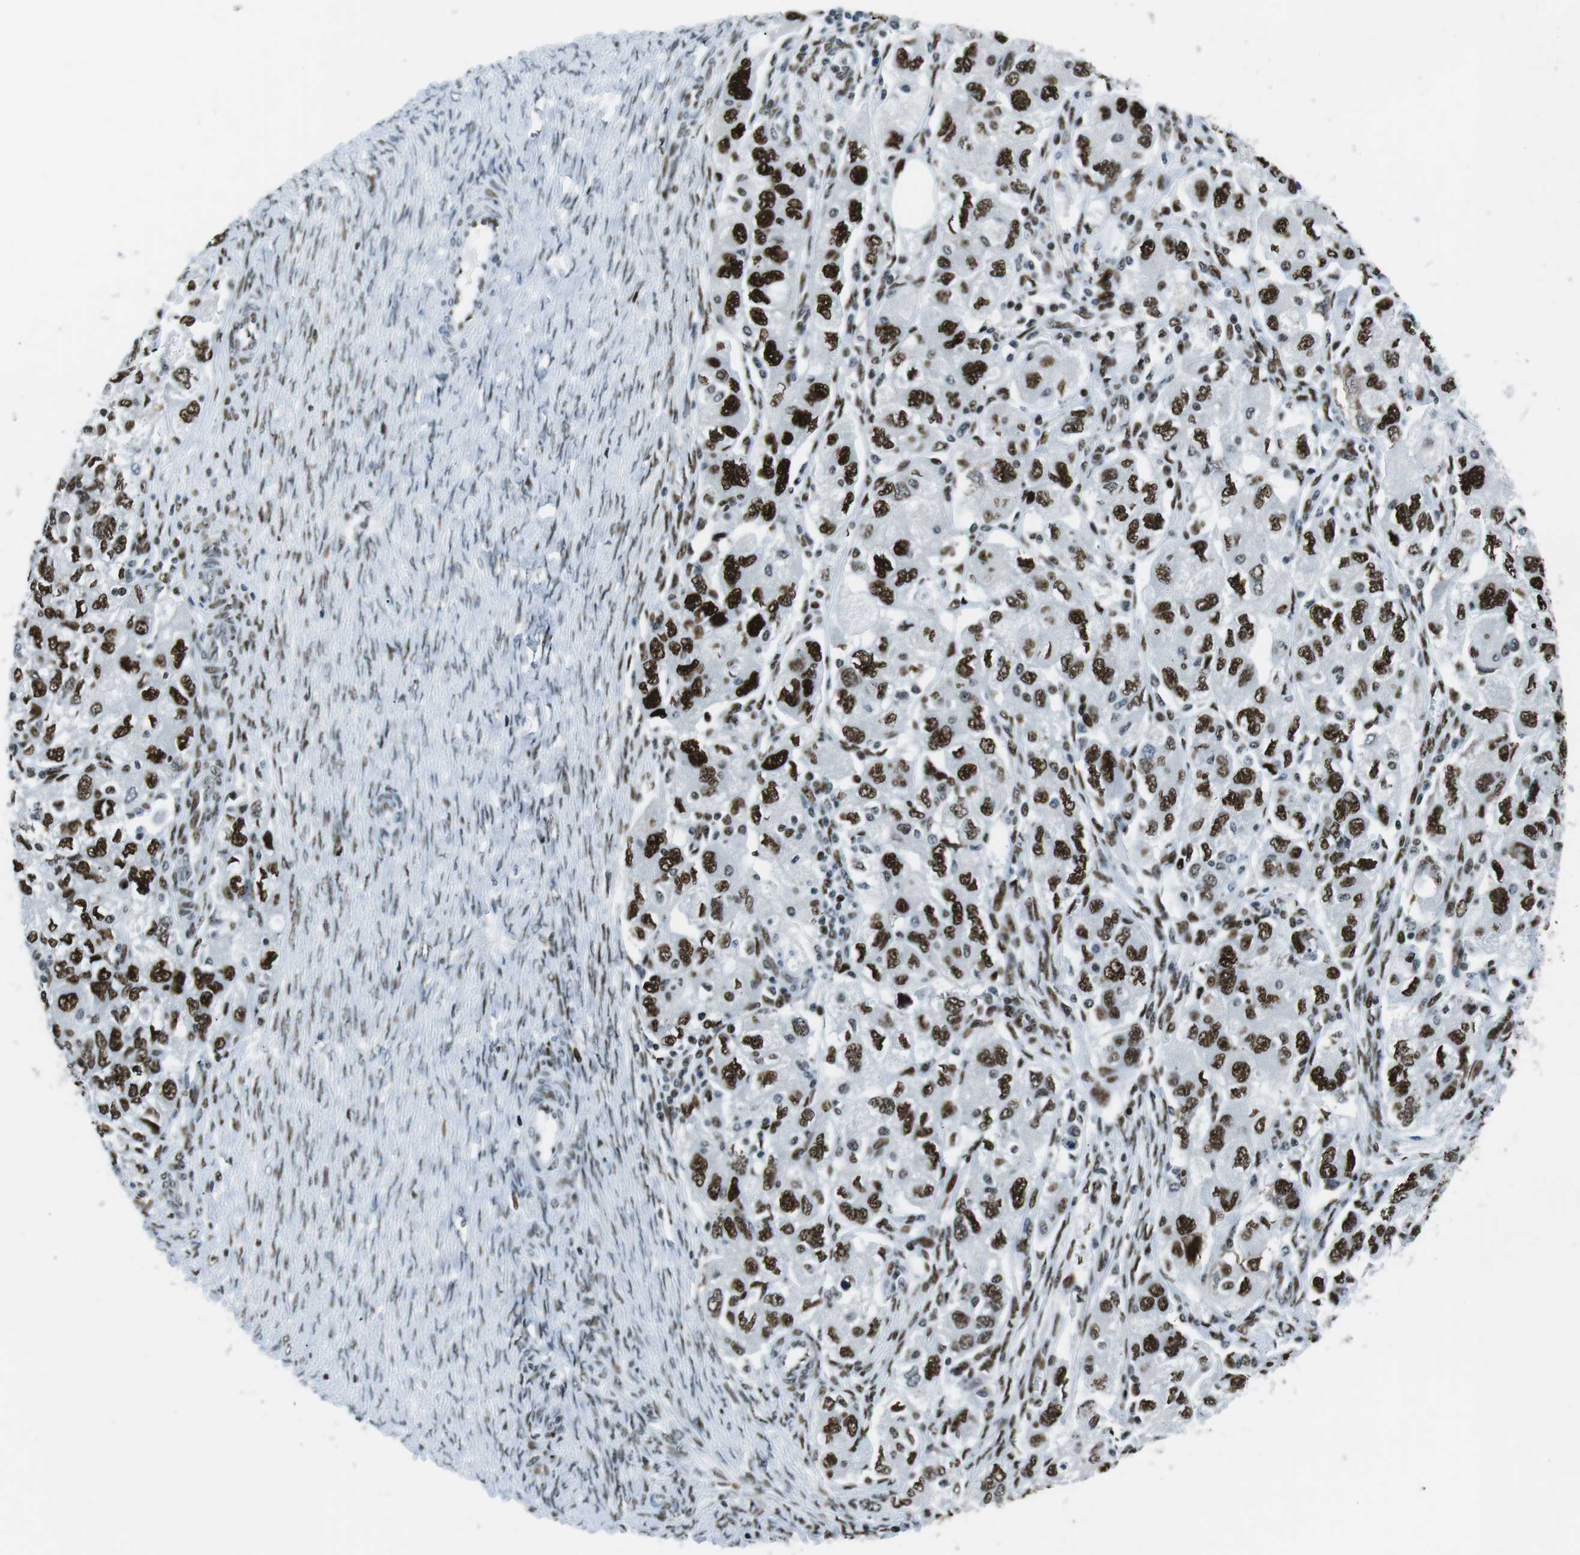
{"staining": {"intensity": "strong", "quantity": ">75%", "location": "nuclear"}, "tissue": "ovarian cancer", "cell_type": "Tumor cells", "image_type": "cancer", "snomed": [{"axis": "morphology", "description": "Carcinoma, NOS"}, {"axis": "morphology", "description": "Cystadenocarcinoma, serous, NOS"}, {"axis": "topography", "description": "Ovary"}], "caption": "Immunohistochemical staining of ovarian cancer displays high levels of strong nuclear expression in about >75% of tumor cells.", "gene": "PML", "patient": {"sex": "female", "age": 69}}